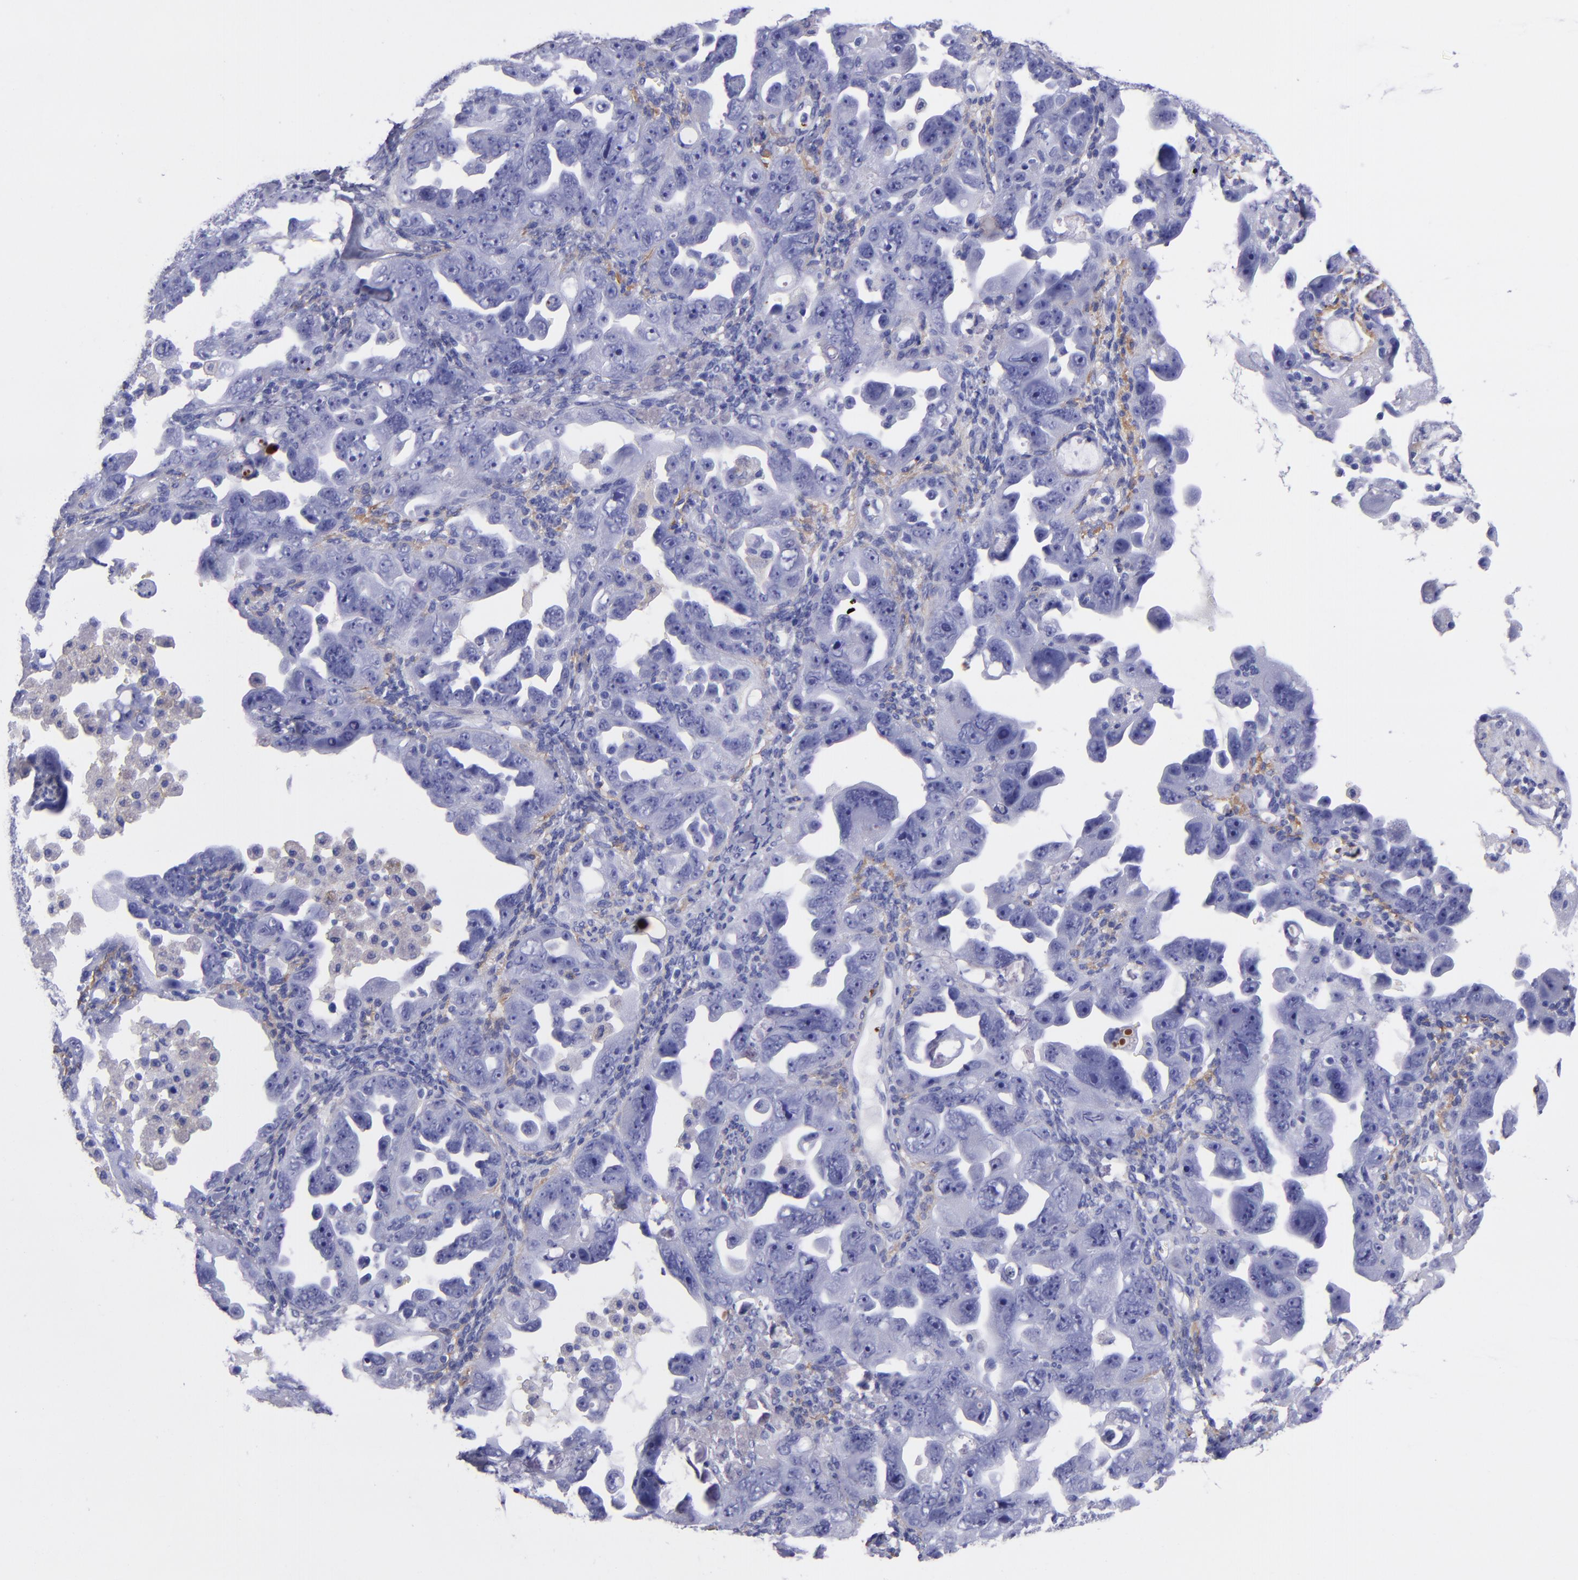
{"staining": {"intensity": "negative", "quantity": "none", "location": "none"}, "tissue": "ovarian cancer", "cell_type": "Tumor cells", "image_type": "cancer", "snomed": [{"axis": "morphology", "description": "Cystadenocarcinoma, serous, NOS"}, {"axis": "topography", "description": "Ovary"}], "caption": "Serous cystadenocarcinoma (ovarian) was stained to show a protein in brown. There is no significant expression in tumor cells.", "gene": "EFCAB13", "patient": {"sex": "female", "age": 66}}